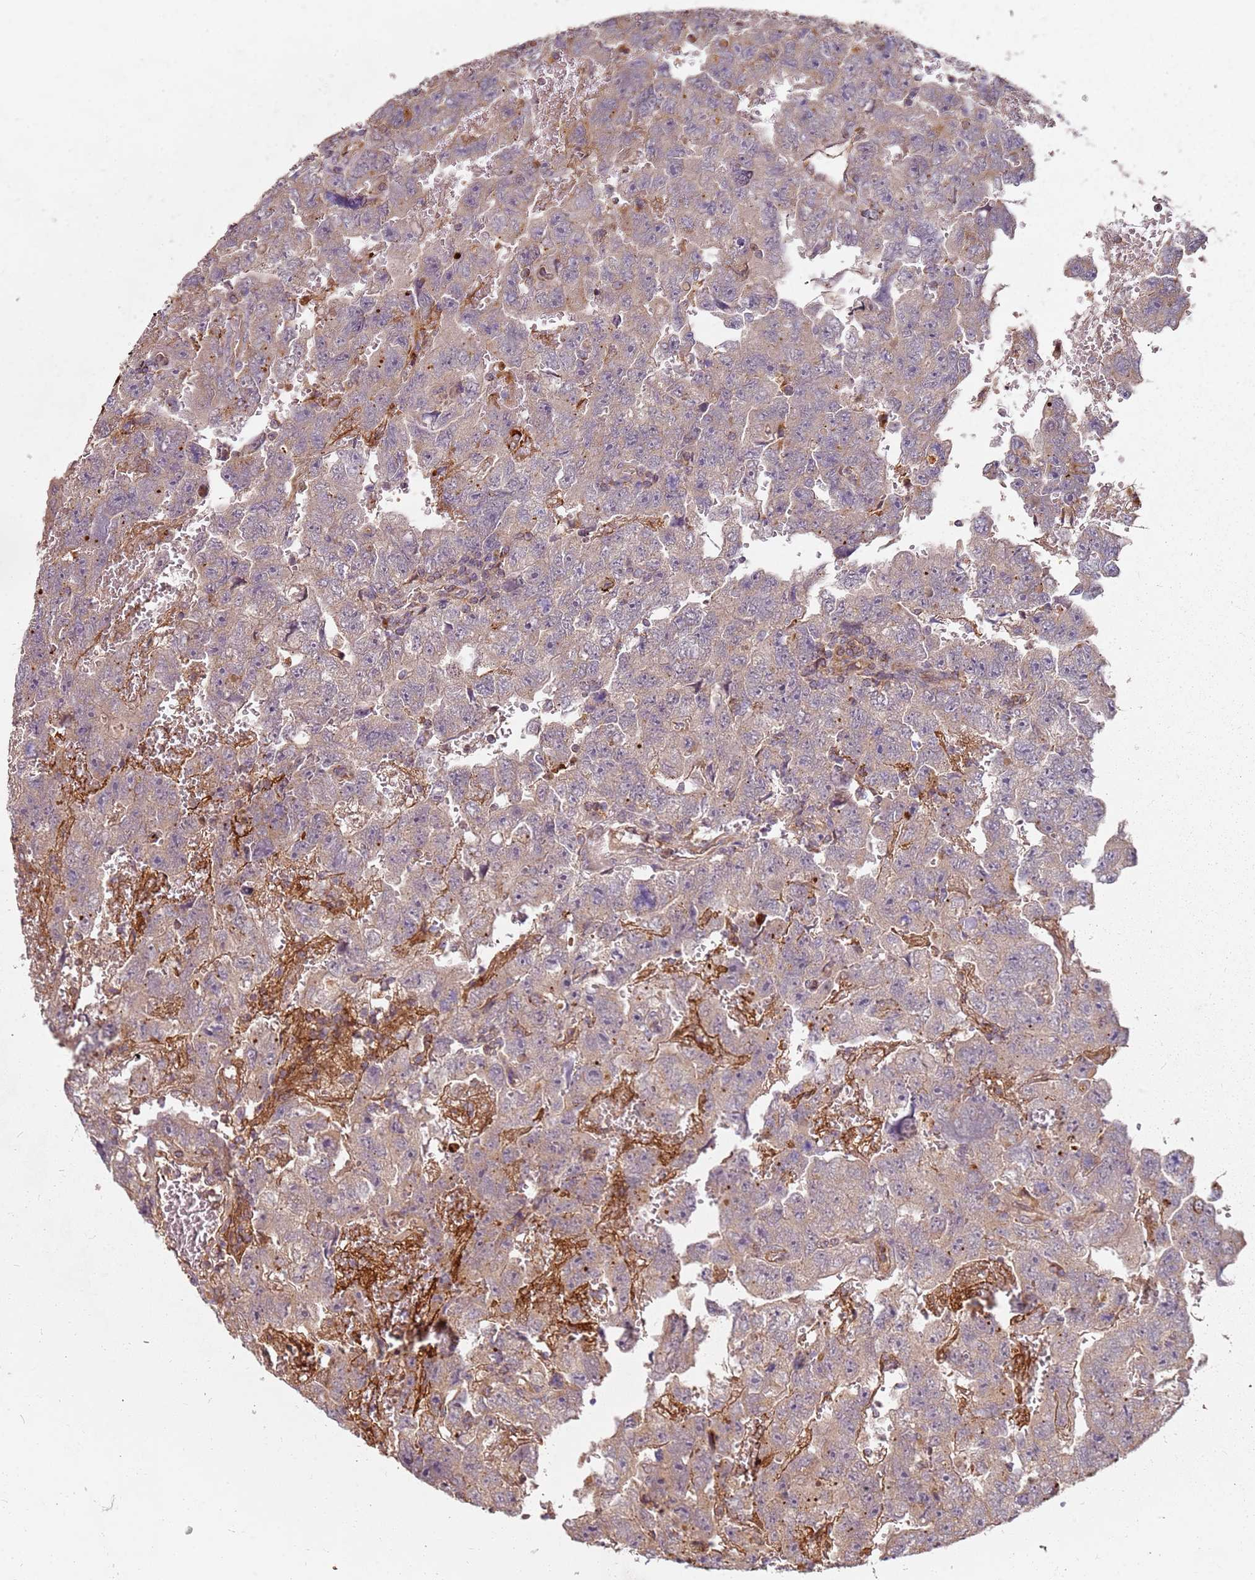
{"staining": {"intensity": "weak", "quantity": "25%-75%", "location": "cytoplasmic/membranous"}, "tissue": "testis cancer", "cell_type": "Tumor cells", "image_type": "cancer", "snomed": [{"axis": "morphology", "description": "Carcinoma, Embryonal, NOS"}, {"axis": "topography", "description": "Testis"}], "caption": "A low amount of weak cytoplasmic/membranous expression is appreciated in approximately 25%-75% of tumor cells in embryonal carcinoma (testis) tissue.", "gene": "SCGB2B2", "patient": {"sex": "male", "age": 45}}